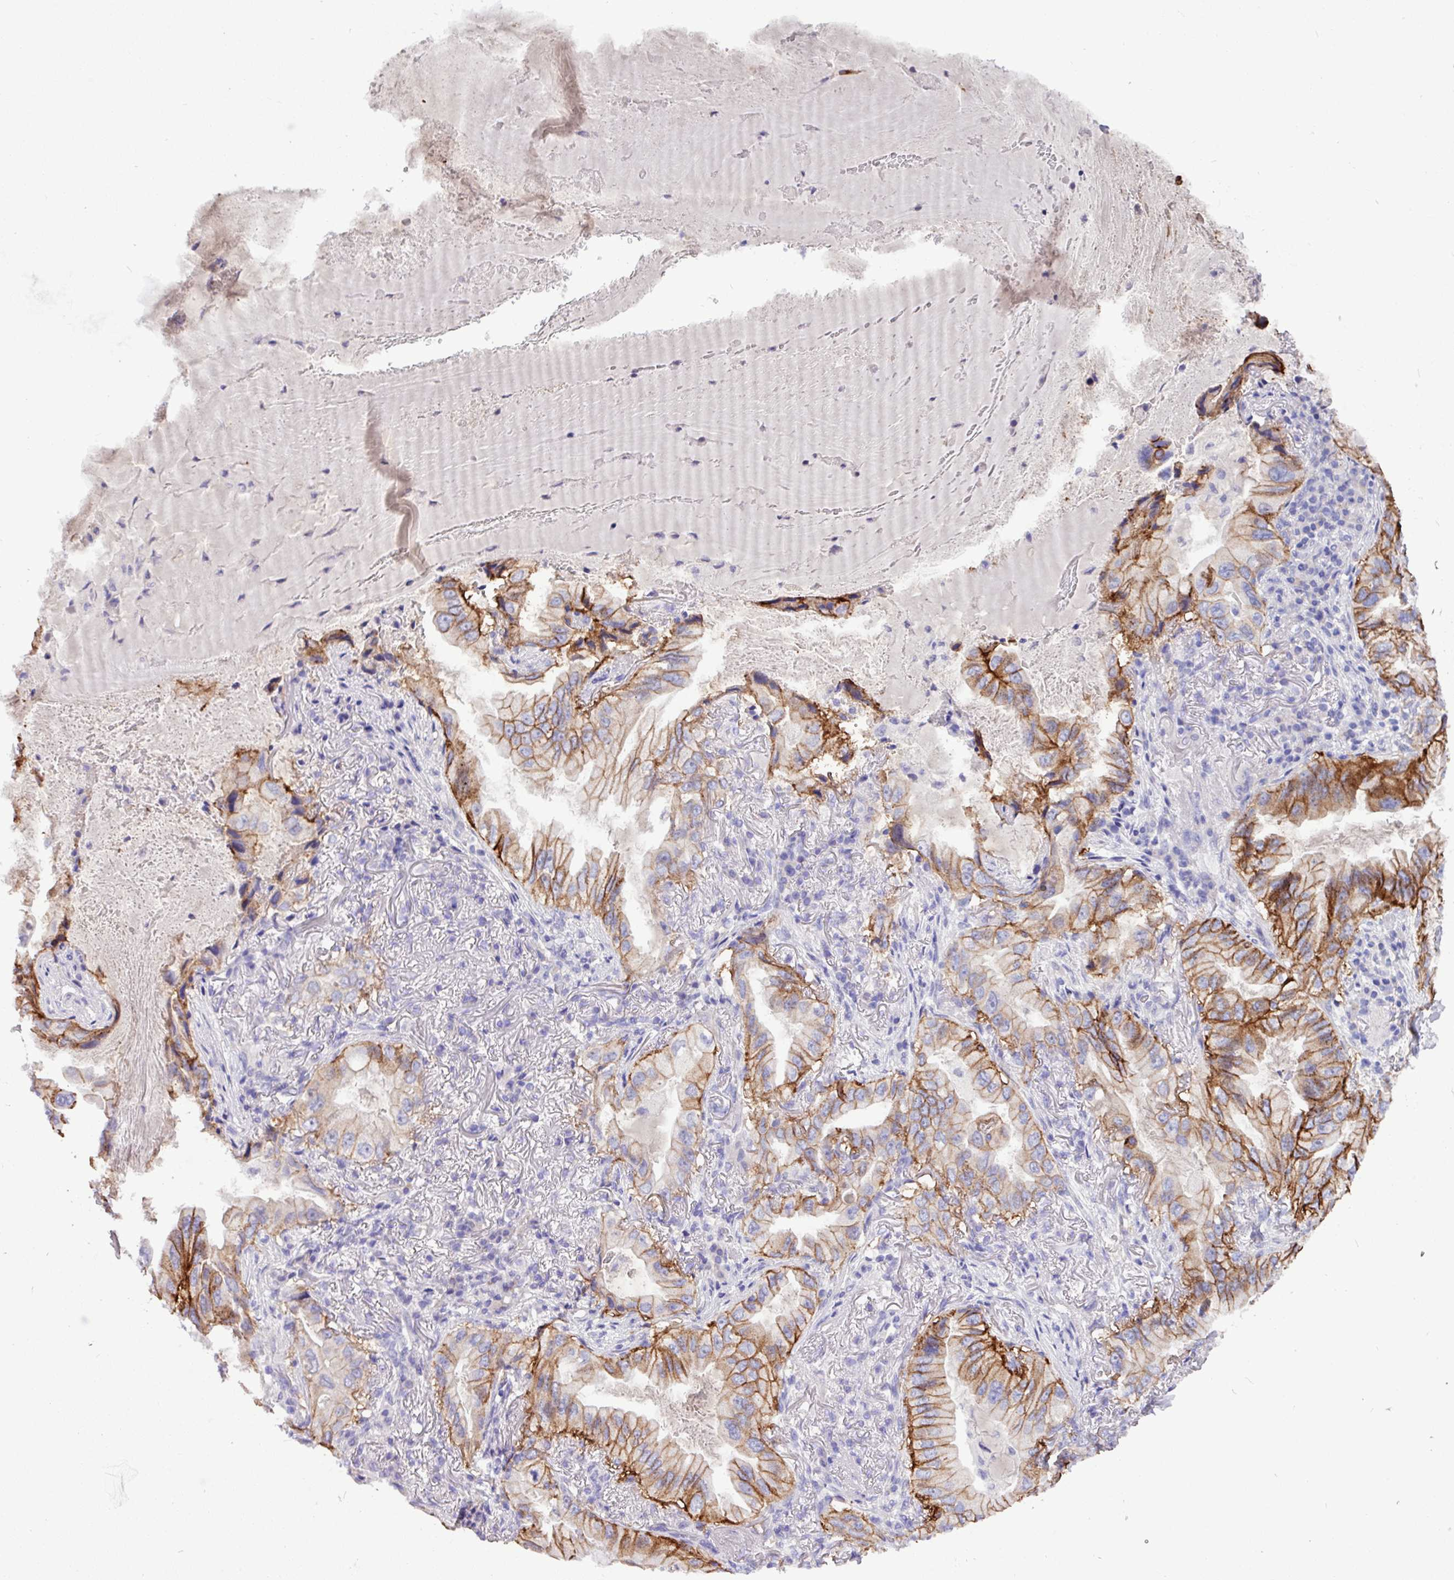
{"staining": {"intensity": "strong", "quantity": ">75%", "location": "cytoplasmic/membranous"}, "tissue": "lung cancer", "cell_type": "Tumor cells", "image_type": "cancer", "snomed": [{"axis": "morphology", "description": "Adenocarcinoma, NOS"}, {"axis": "topography", "description": "Lung"}], "caption": "Strong cytoplasmic/membranous positivity is seen in about >75% of tumor cells in adenocarcinoma (lung).", "gene": "EPCAM", "patient": {"sex": "female", "age": 69}}